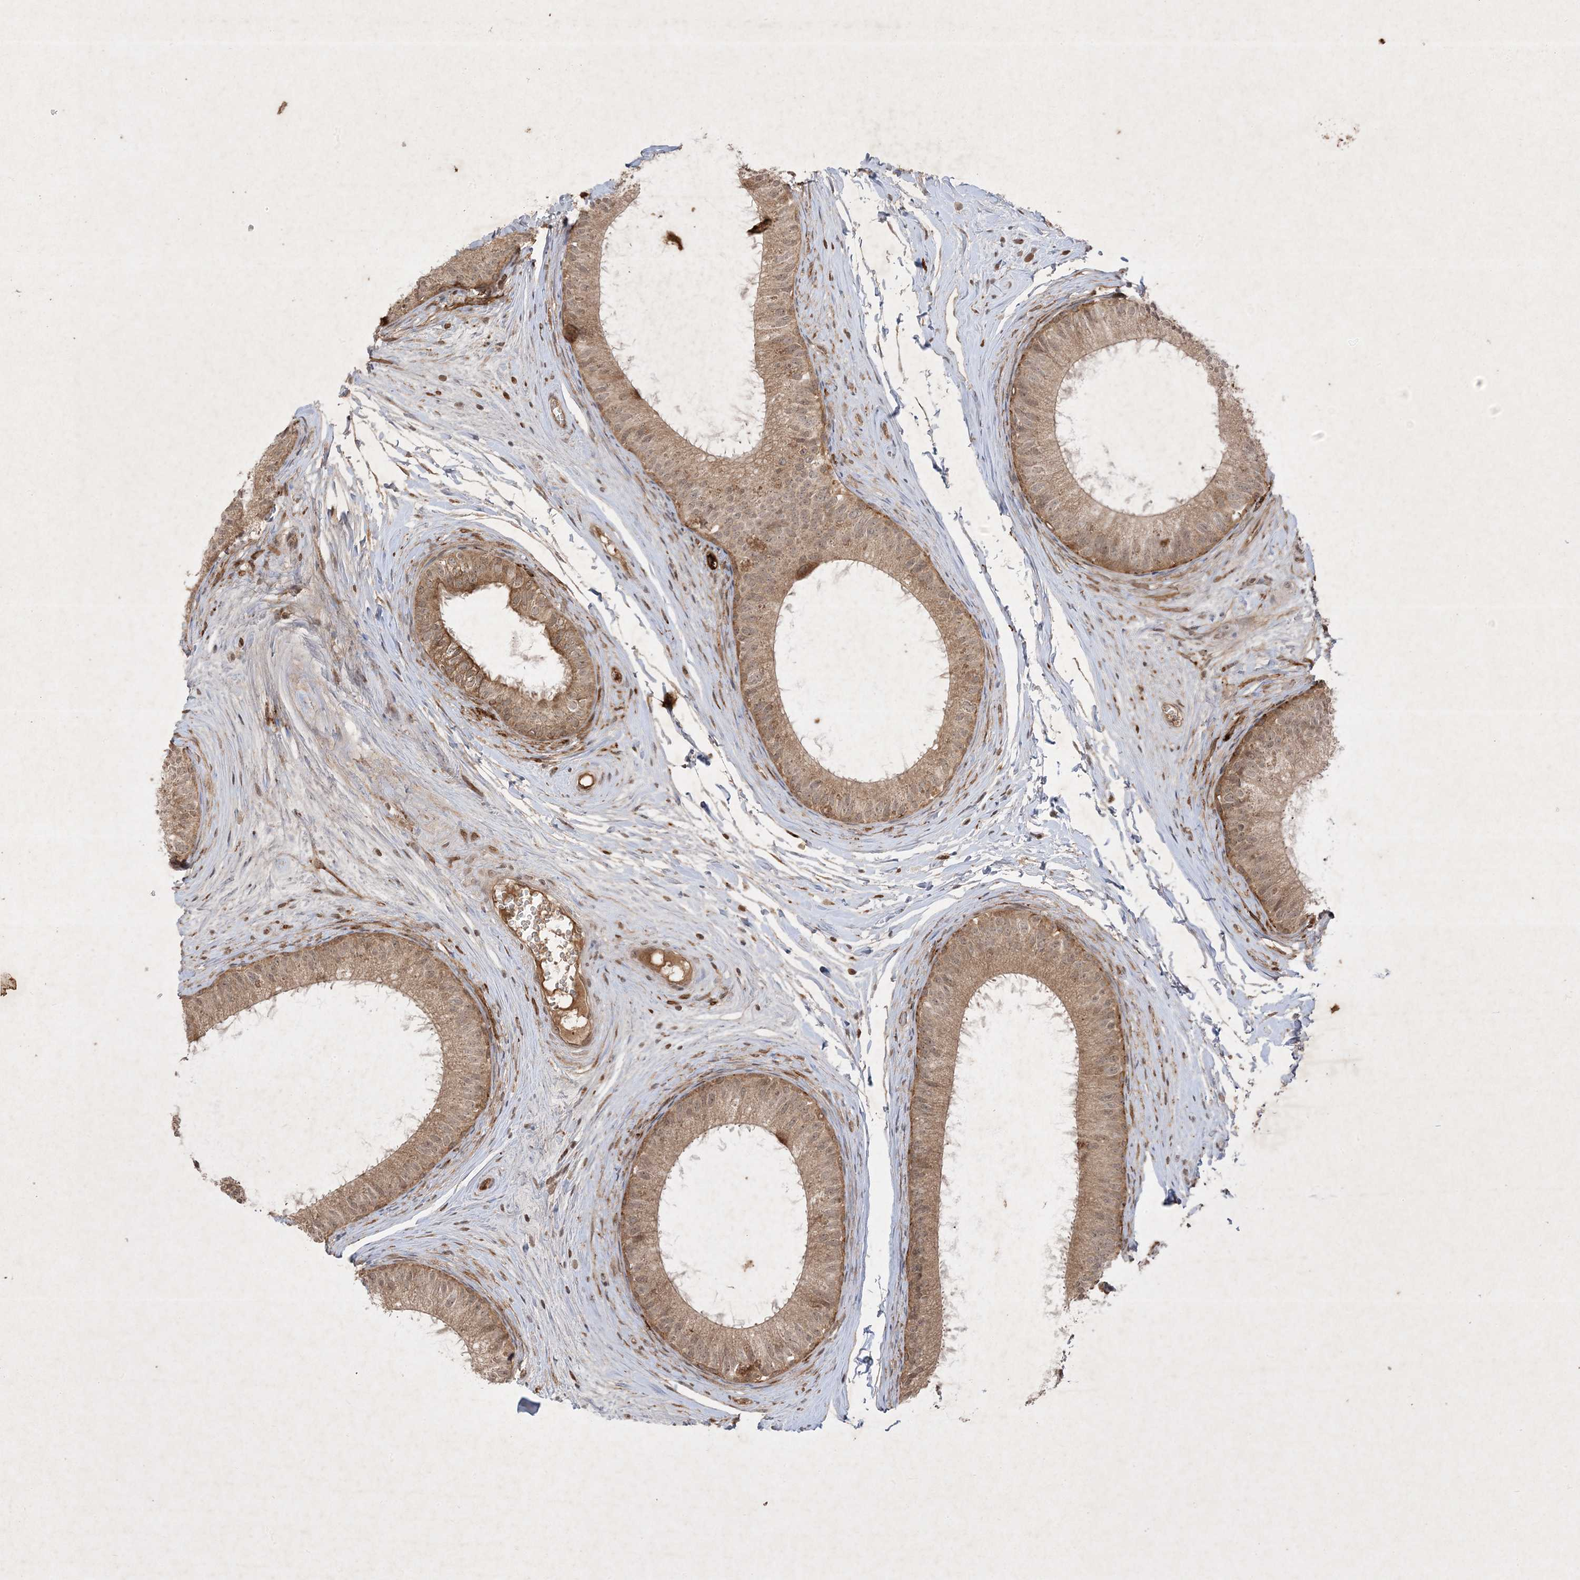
{"staining": {"intensity": "moderate", "quantity": ">75%", "location": "cytoplasmic/membranous"}, "tissue": "epididymis", "cell_type": "Glandular cells", "image_type": "normal", "snomed": [{"axis": "morphology", "description": "Normal tissue, NOS"}, {"axis": "topography", "description": "Epididymis"}], "caption": "Brown immunohistochemical staining in normal epididymis exhibits moderate cytoplasmic/membranous expression in approximately >75% of glandular cells. (Brightfield microscopy of DAB IHC at high magnification).", "gene": "PTK6", "patient": {"sex": "male", "age": 34}}